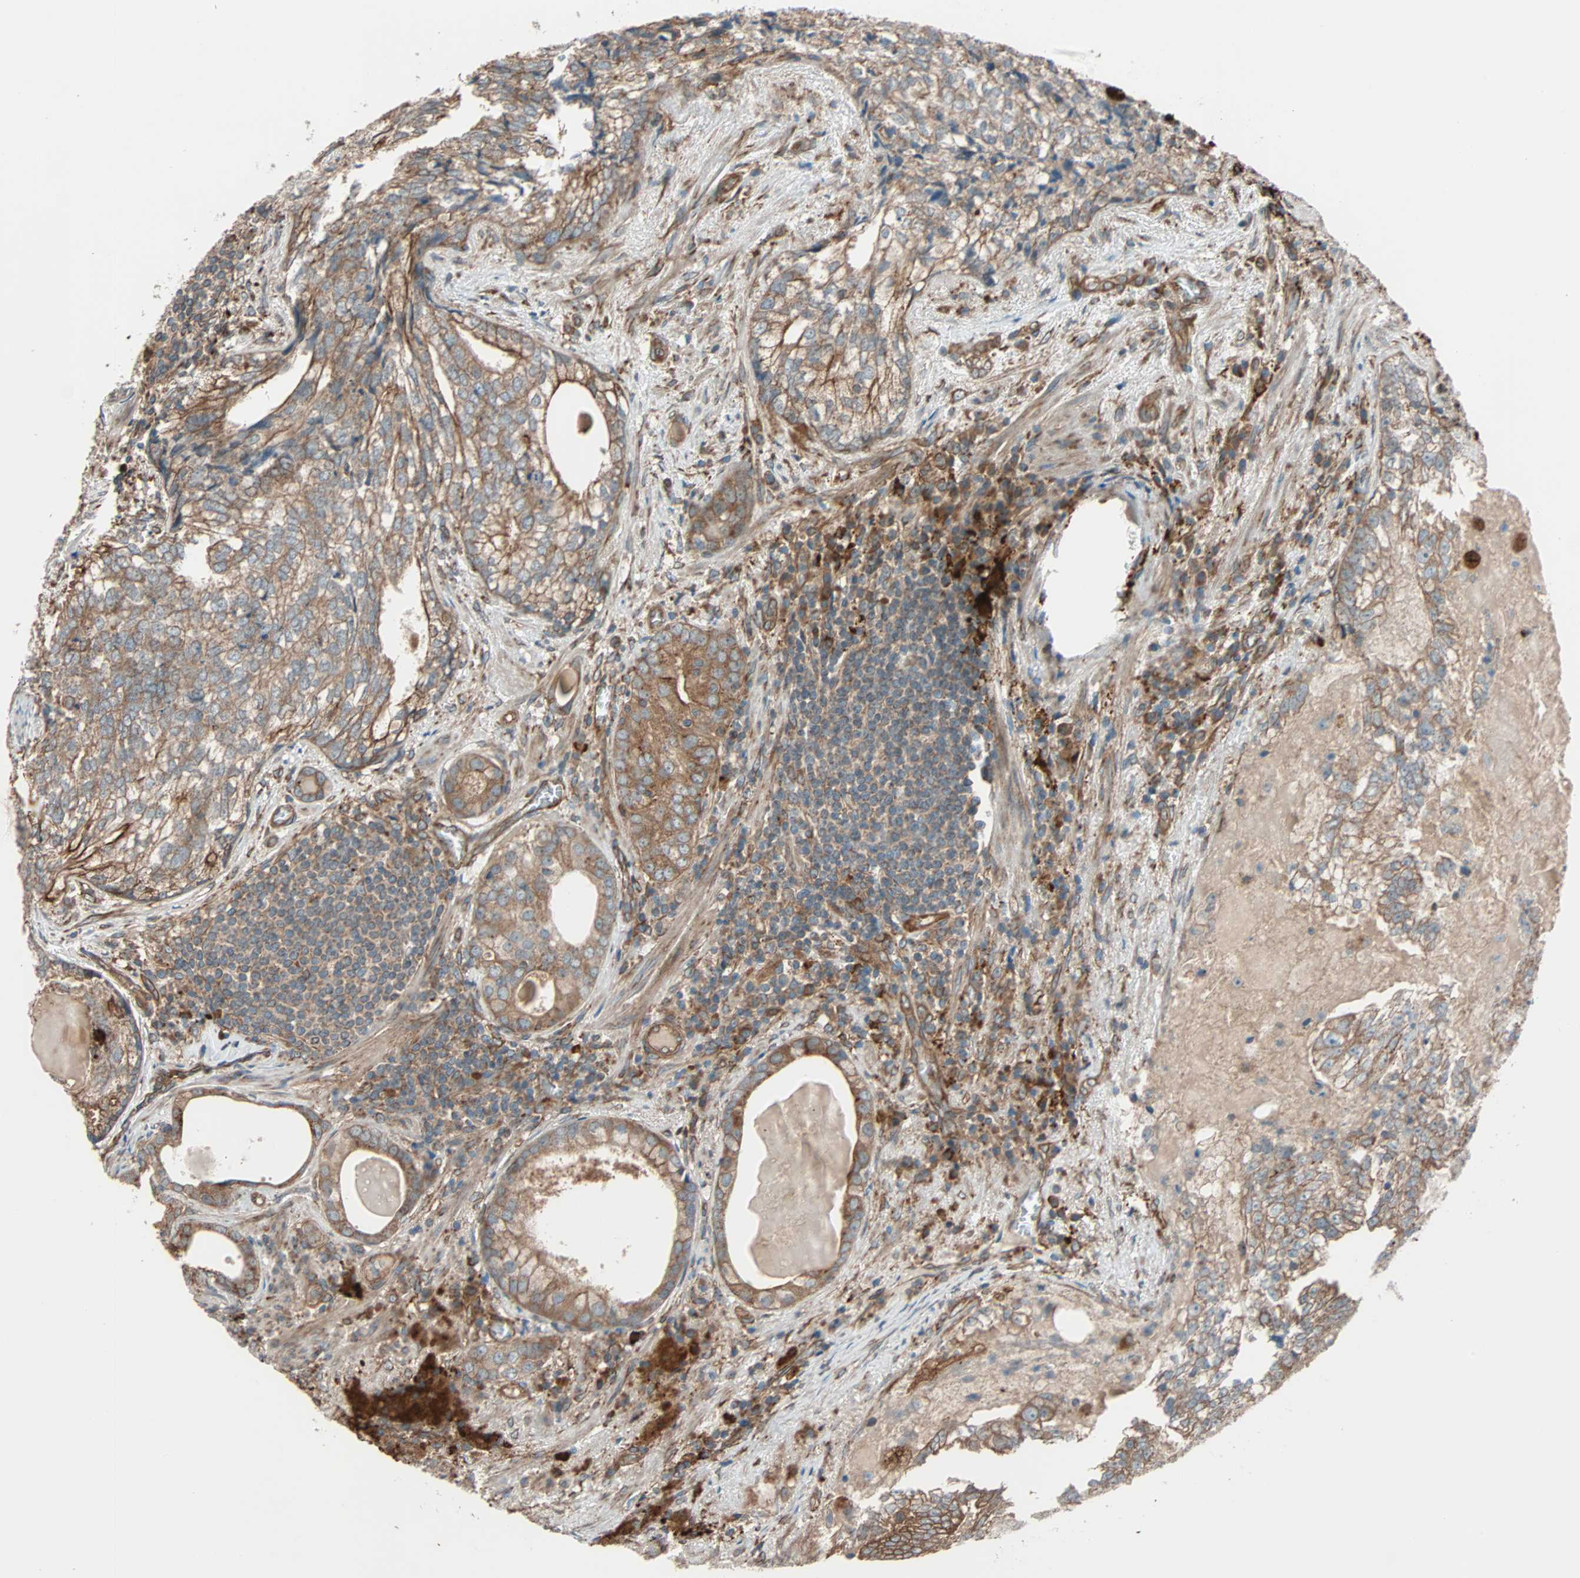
{"staining": {"intensity": "moderate", "quantity": ">75%", "location": "cytoplasmic/membranous"}, "tissue": "prostate cancer", "cell_type": "Tumor cells", "image_type": "cancer", "snomed": [{"axis": "morphology", "description": "Adenocarcinoma, High grade"}, {"axis": "topography", "description": "Prostate"}], "caption": "Immunohistochemistry (IHC) micrograph of neoplastic tissue: prostate cancer stained using IHC demonstrates medium levels of moderate protein expression localized specifically in the cytoplasmic/membranous of tumor cells, appearing as a cytoplasmic/membranous brown color.", "gene": "PHYH", "patient": {"sex": "male", "age": 66}}